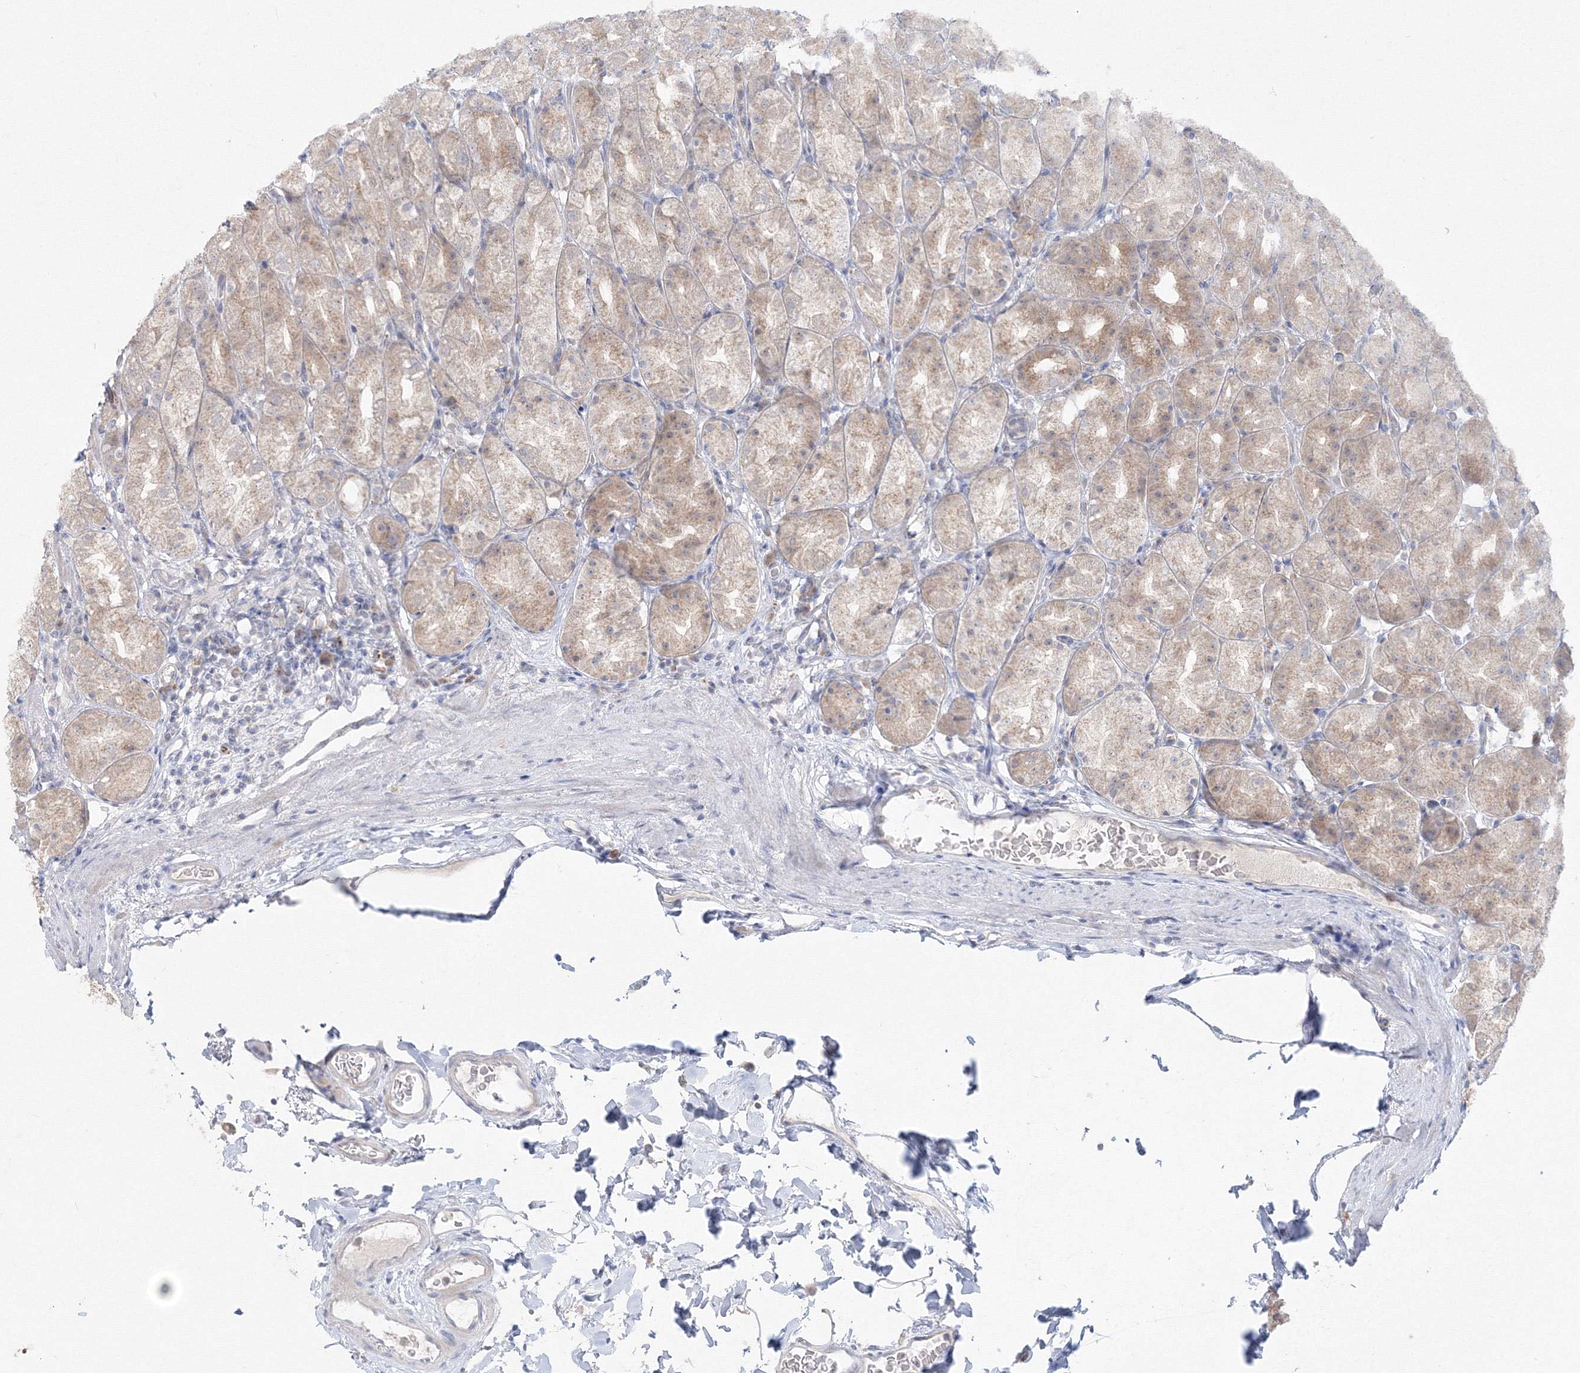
{"staining": {"intensity": "weak", "quantity": ">75%", "location": "cytoplasmic/membranous"}, "tissue": "stomach", "cell_type": "Glandular cells", "image_type": "normal", "snomed": [{"axis": "morphology", "description": "Normal tissue, NOS"}, {"axis": "topography", "description": "Stomach, upper"}], "caption": "Immunohistochemical staining of unremarkable human stomach reveals weak cytoplasmic/membranous protein expression in about >75% of glandular cells.", "gene": "FBXL8", "patient": {"sex": "male", "age": 68}}